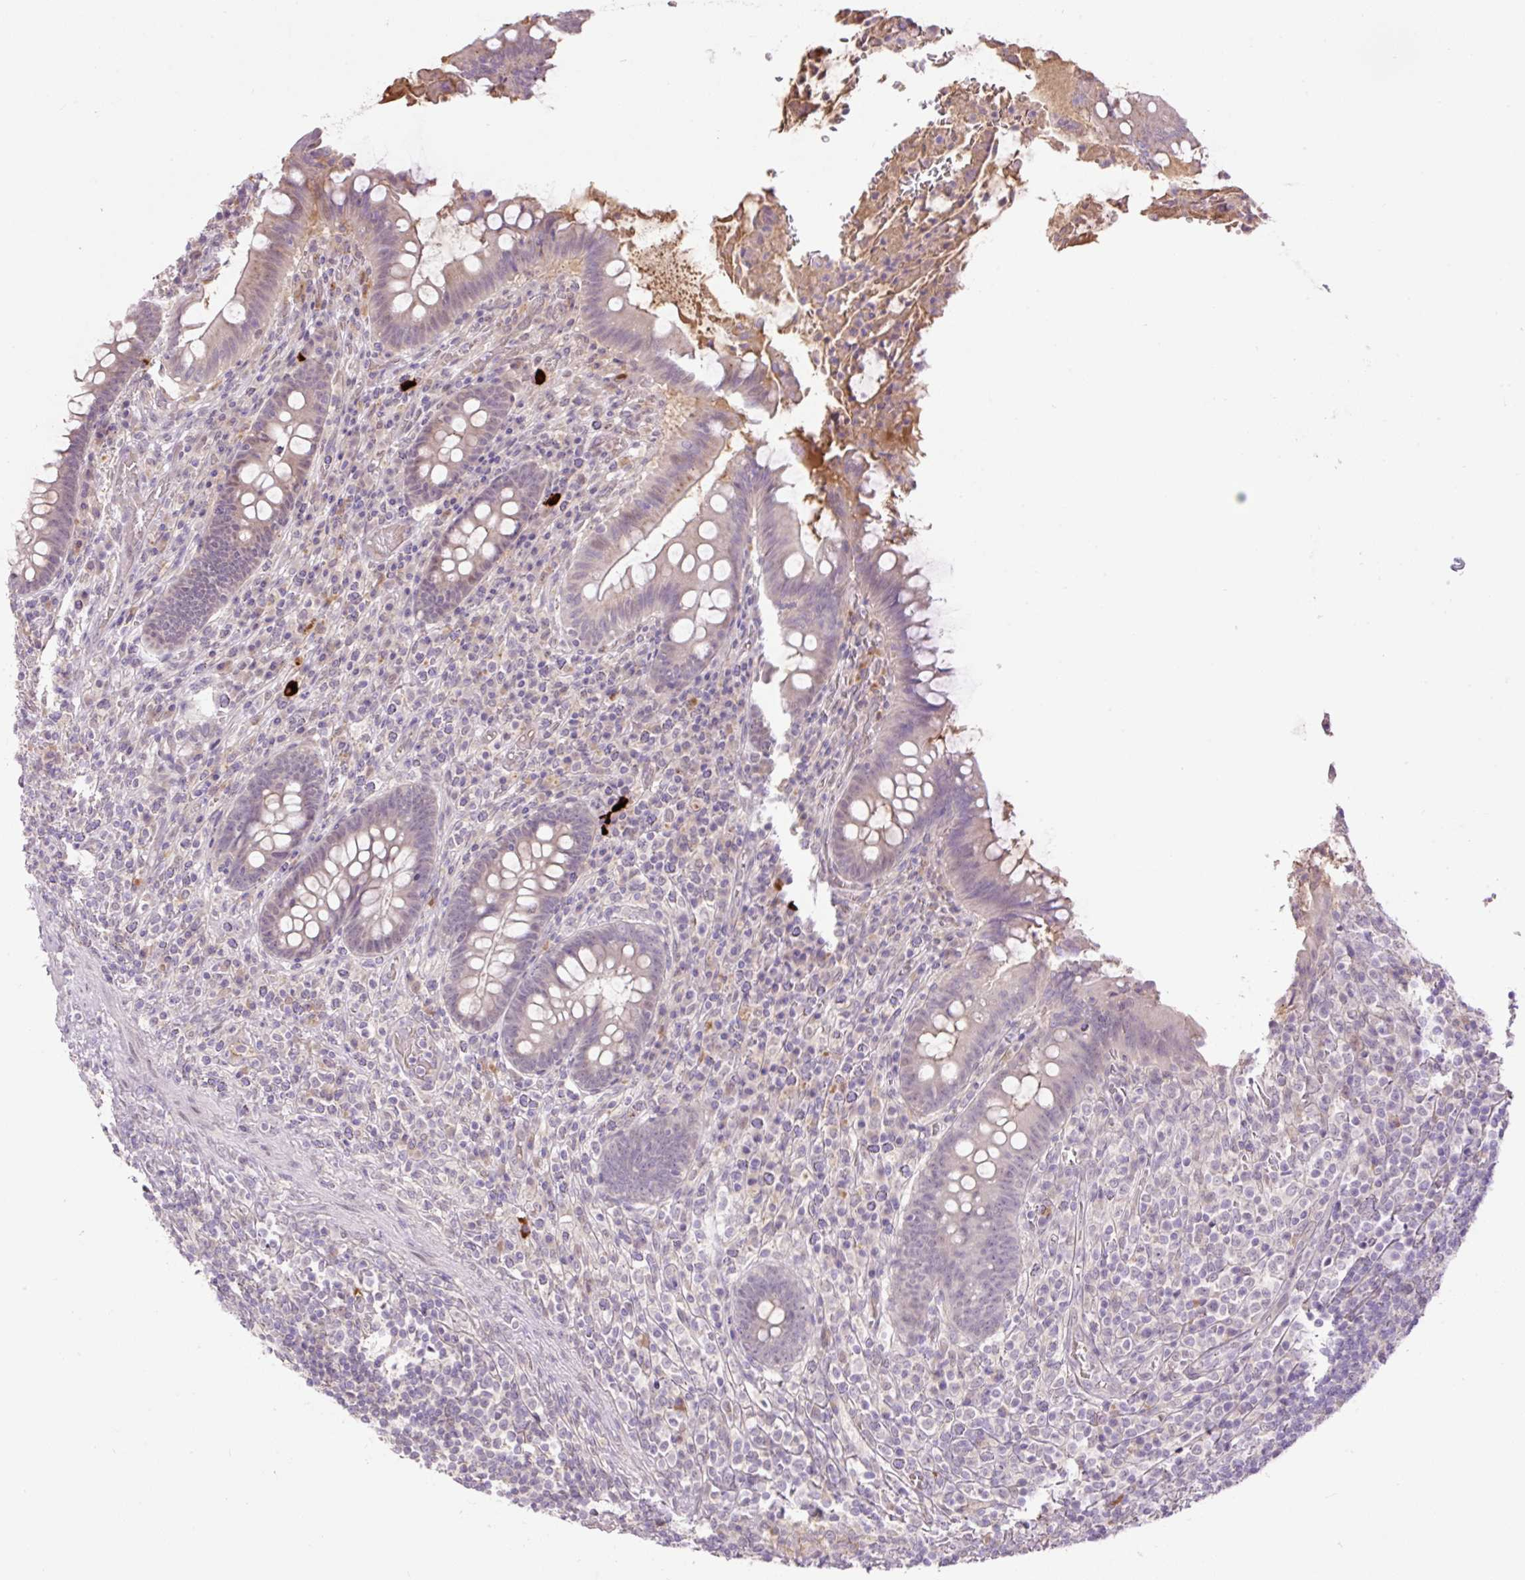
{"staining": {"intensity": "negative", "quantity": "none", "location": "none"}, "tissue": "appendix", "cell_type": "Glandular cells", "image_type": "normal", "snomed": [{"axis": "morphology", "description": "Normal tissue, NOS"}, {"axis": "topography", "description": "Appendix"}], "caption": "DAB (3,3'-diaminobenzidine) immunohistochemical staining of normal appendix demonstrates no significant positivity in glandular cells. (DAB (3,3'-diaminobenzidine) IHC, high magnification).", "gene": "HABP4", "patient": {"sex": "female", "age": 43}}